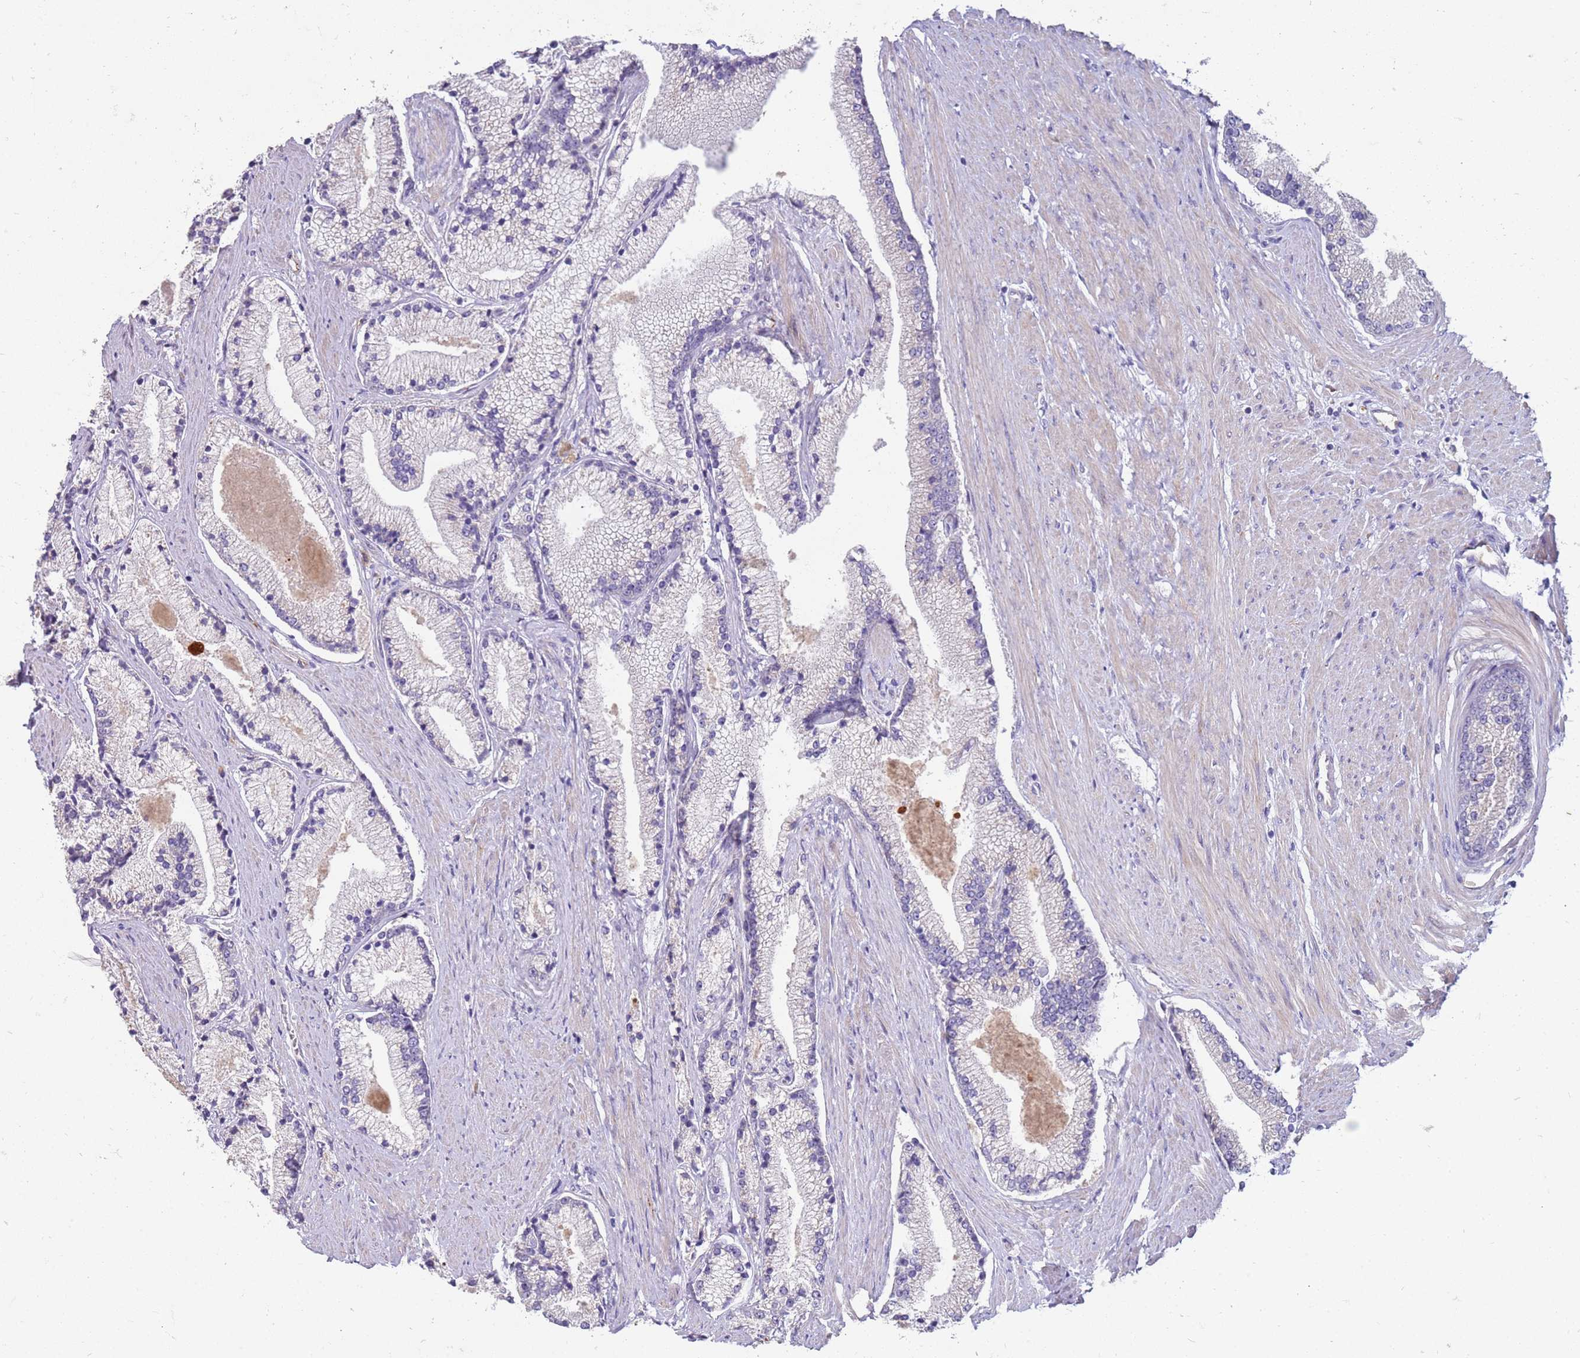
{"staining": {"intensity": "negative", "quantity": "none", "location": "none"}, "tissue": "prostate cancer", "cell_type": "Tumor cells", "image_type": "cancer", "snomed": [{"axis": "morphology", "description": "Adenocarcinoma, High grade"}, {"axis": "topography", "description": "Prostate"}], "caption": "IHC of human prostate cancer shows no staining in tumor cells.", "gene": "NMUR2", "patient": {"sex": "male", "age": 67}}